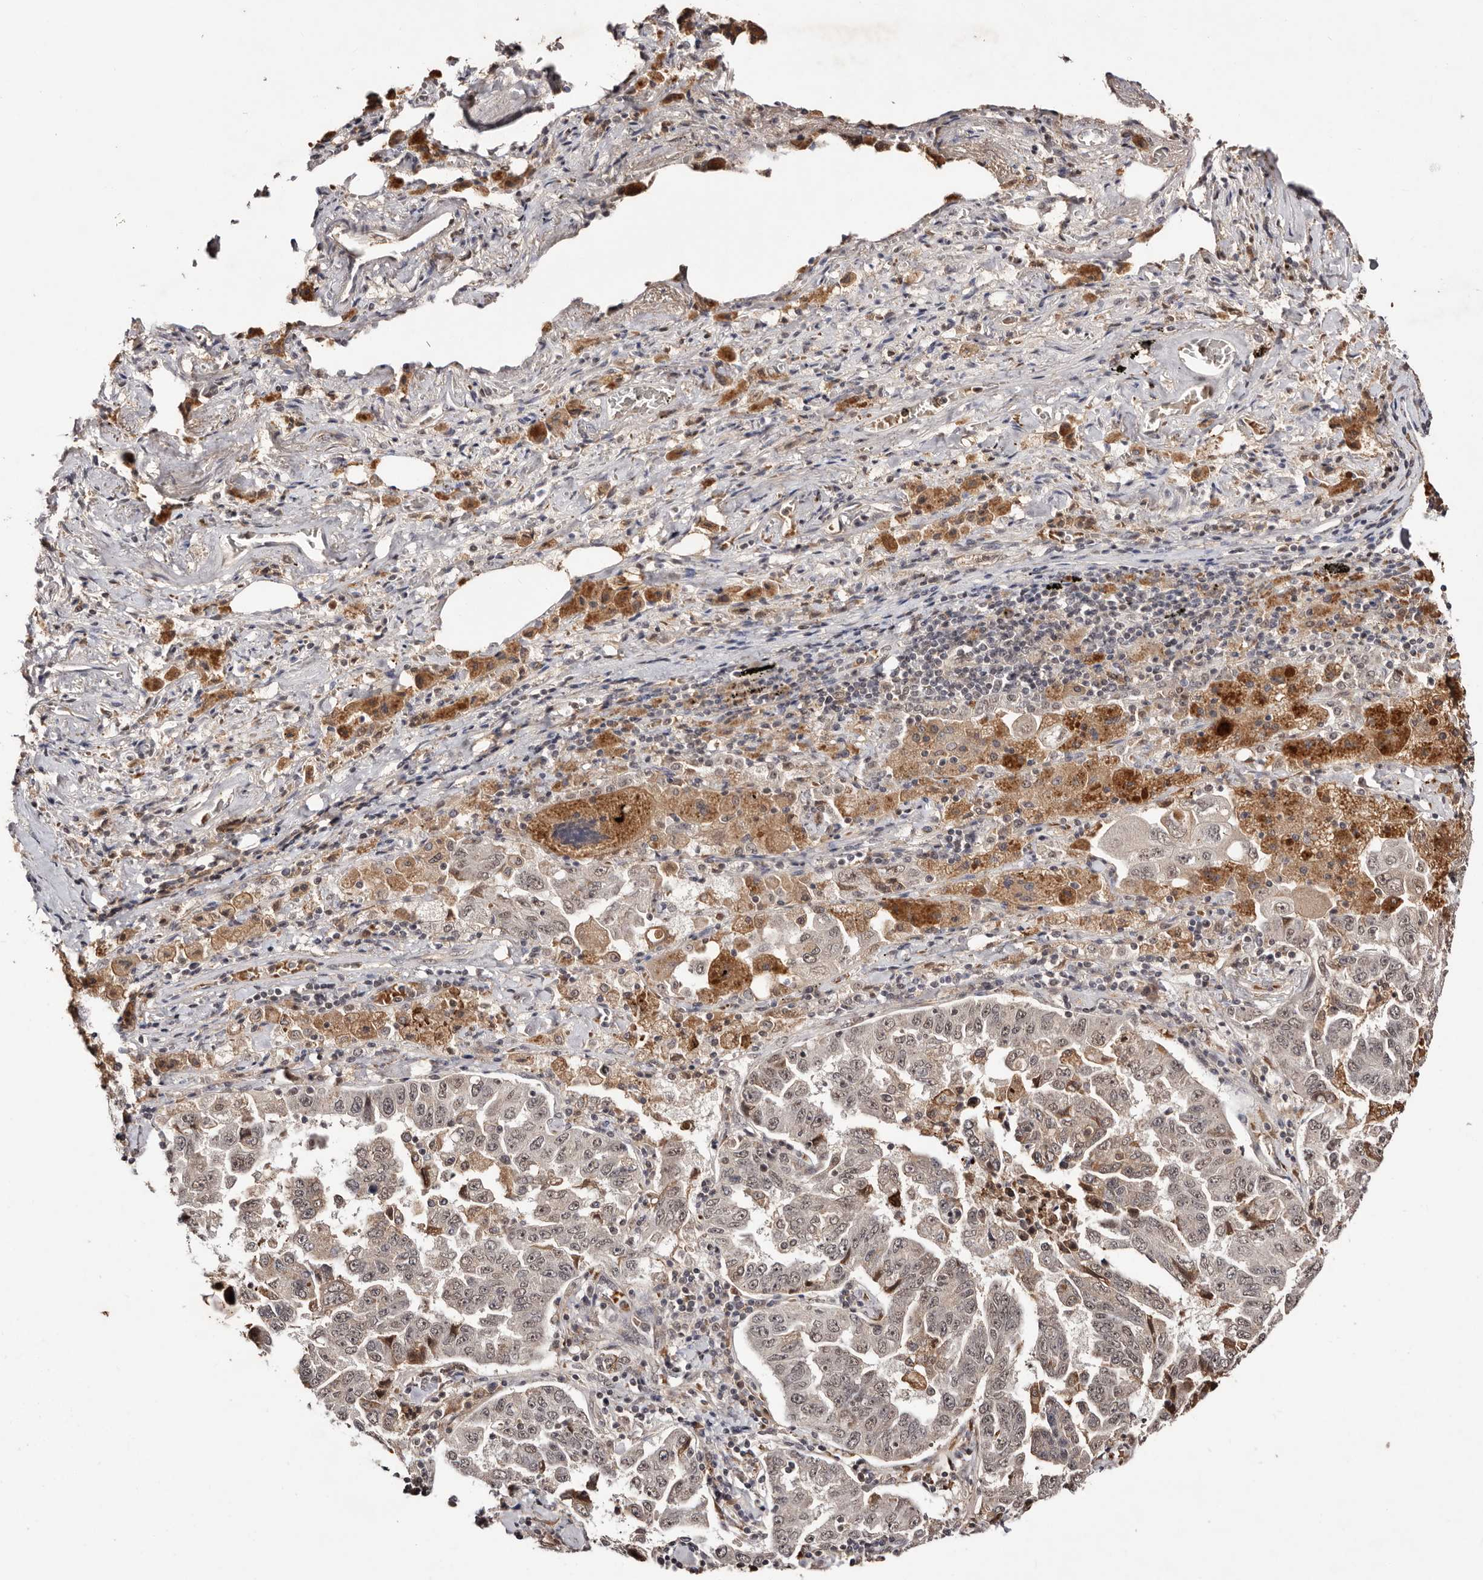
{"staining": {"intensity": "weak", "quantity": ">75%", "location": "nuclear"}, "tissue": "lung cancer", "cell_type": "Tumor cells", "image_type": "cancer", "snomed": [{"axis": "morphology", "description": "Adenocarcinoma, NOS"}, {"axis": "topography", "description": "Lung"}], "caption": "Immunohistochemical staining of adenocarcinoma (lung) demonstrates weak nuclear protein staining in about >75% of tumor cells.", "gene": "BICRAL", "patient": {"sex": "female", "age": 51}}